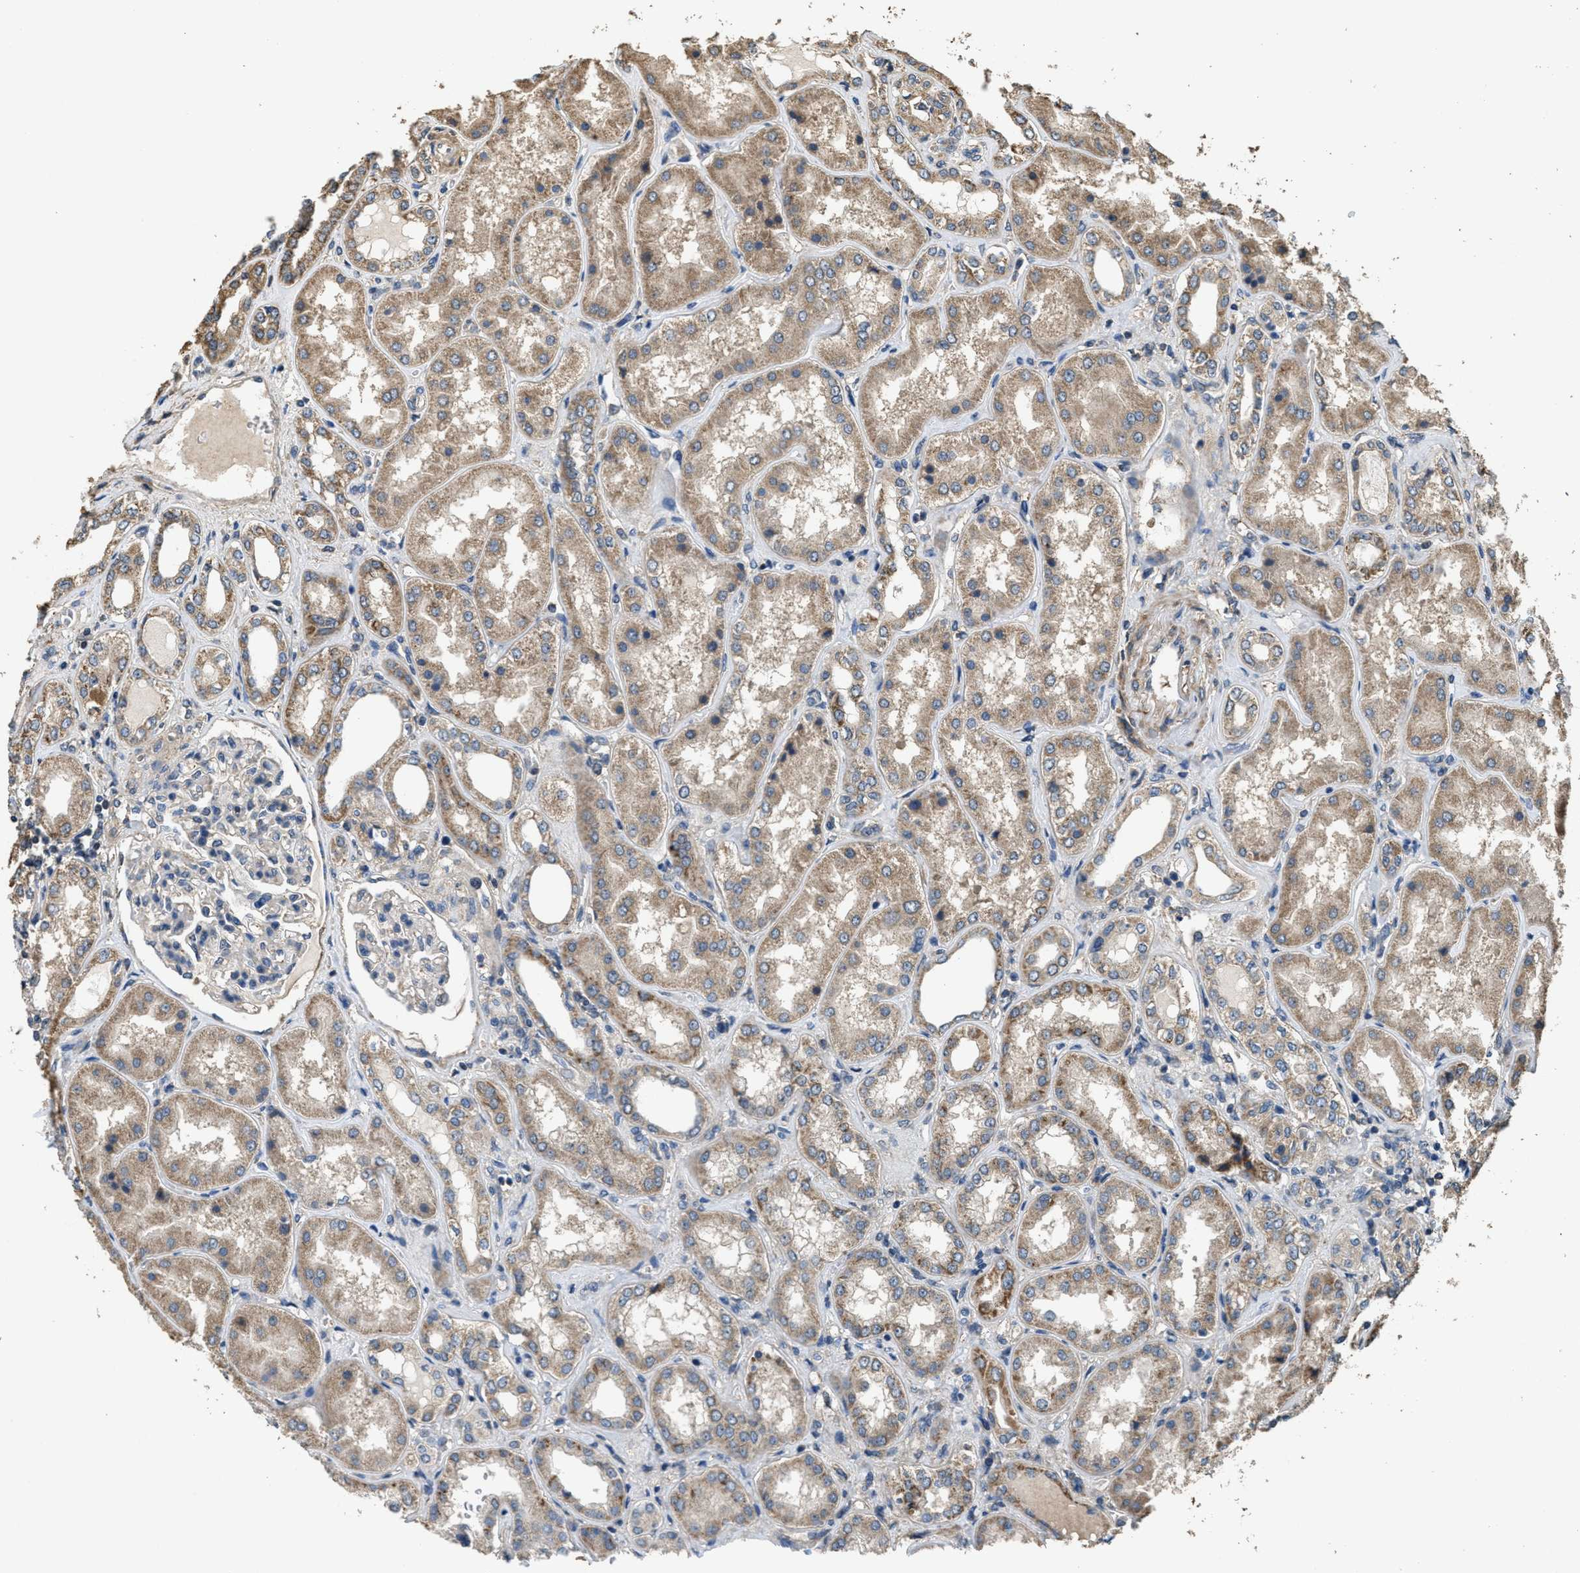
{"staining": {"intensity": "weak", "quantity": "25%-75%", "location": "cytoplasmic/membranous"}, "tissue": "kidney", "cell_type": "Cells in glomeruli", "image_type": "normal", "snomed": [{"axis": "morphology", "description": "Normal tissue, NOS"}, {"axis": "topography", "description": "Kidney"}], "caption": "Immunohistochemistry (IHC) micrograph of normal kidney: kidney stained using IHC reveals low levels of weak protein expression localized specifically in the cytoplasmic/membranous of cells in glomeruli, appearing as a cytoplasmic/membranous brown color.", "gene": "THBS2", "patient": {"sex": "female", "age": 56}}